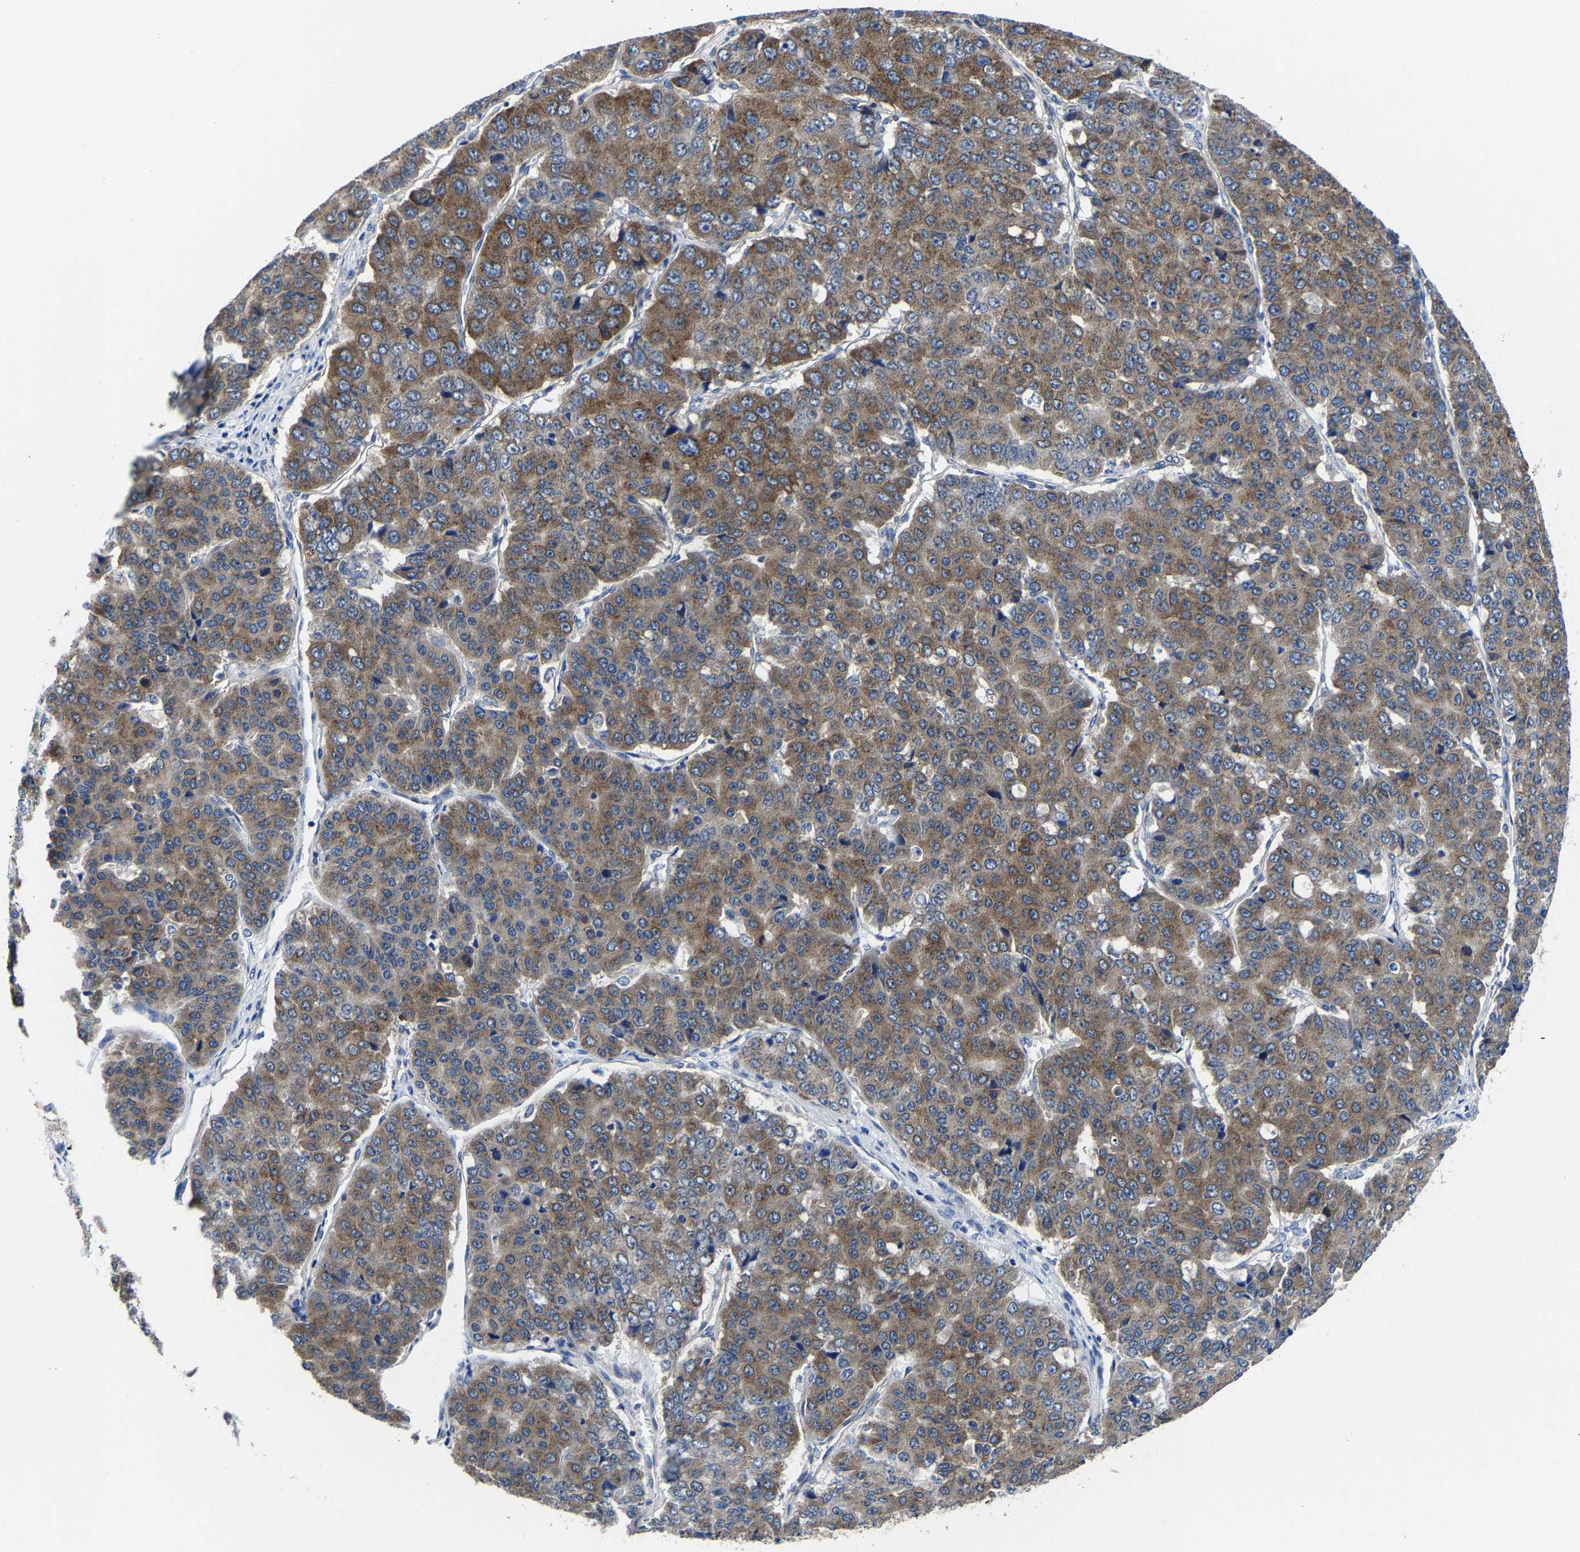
{"staining": {"intensity": "moderate", "quantity": ">75%", "location": "cytoplasmic/membranous"}, "tissue": "pancreatic cancer", "cell_type": "Tumor cells", "image_type": "cancer", "snomed": [{"axis": "morphology", "description": "Adenocarcinoma, NOS"}, {"axis": "topography", "description": "Pancreas"}], "caption": "Tumor cells demonstrate medium levels of moderate cytoplasmic/membranous expression in approximately >75% of cells in human adenocarcinoma (pancreatic). Ihc stains the protein in brown and the nuclei are stained blue.", "gene": "EBAG9", "patient": {"sex": "male", "age": 50}}